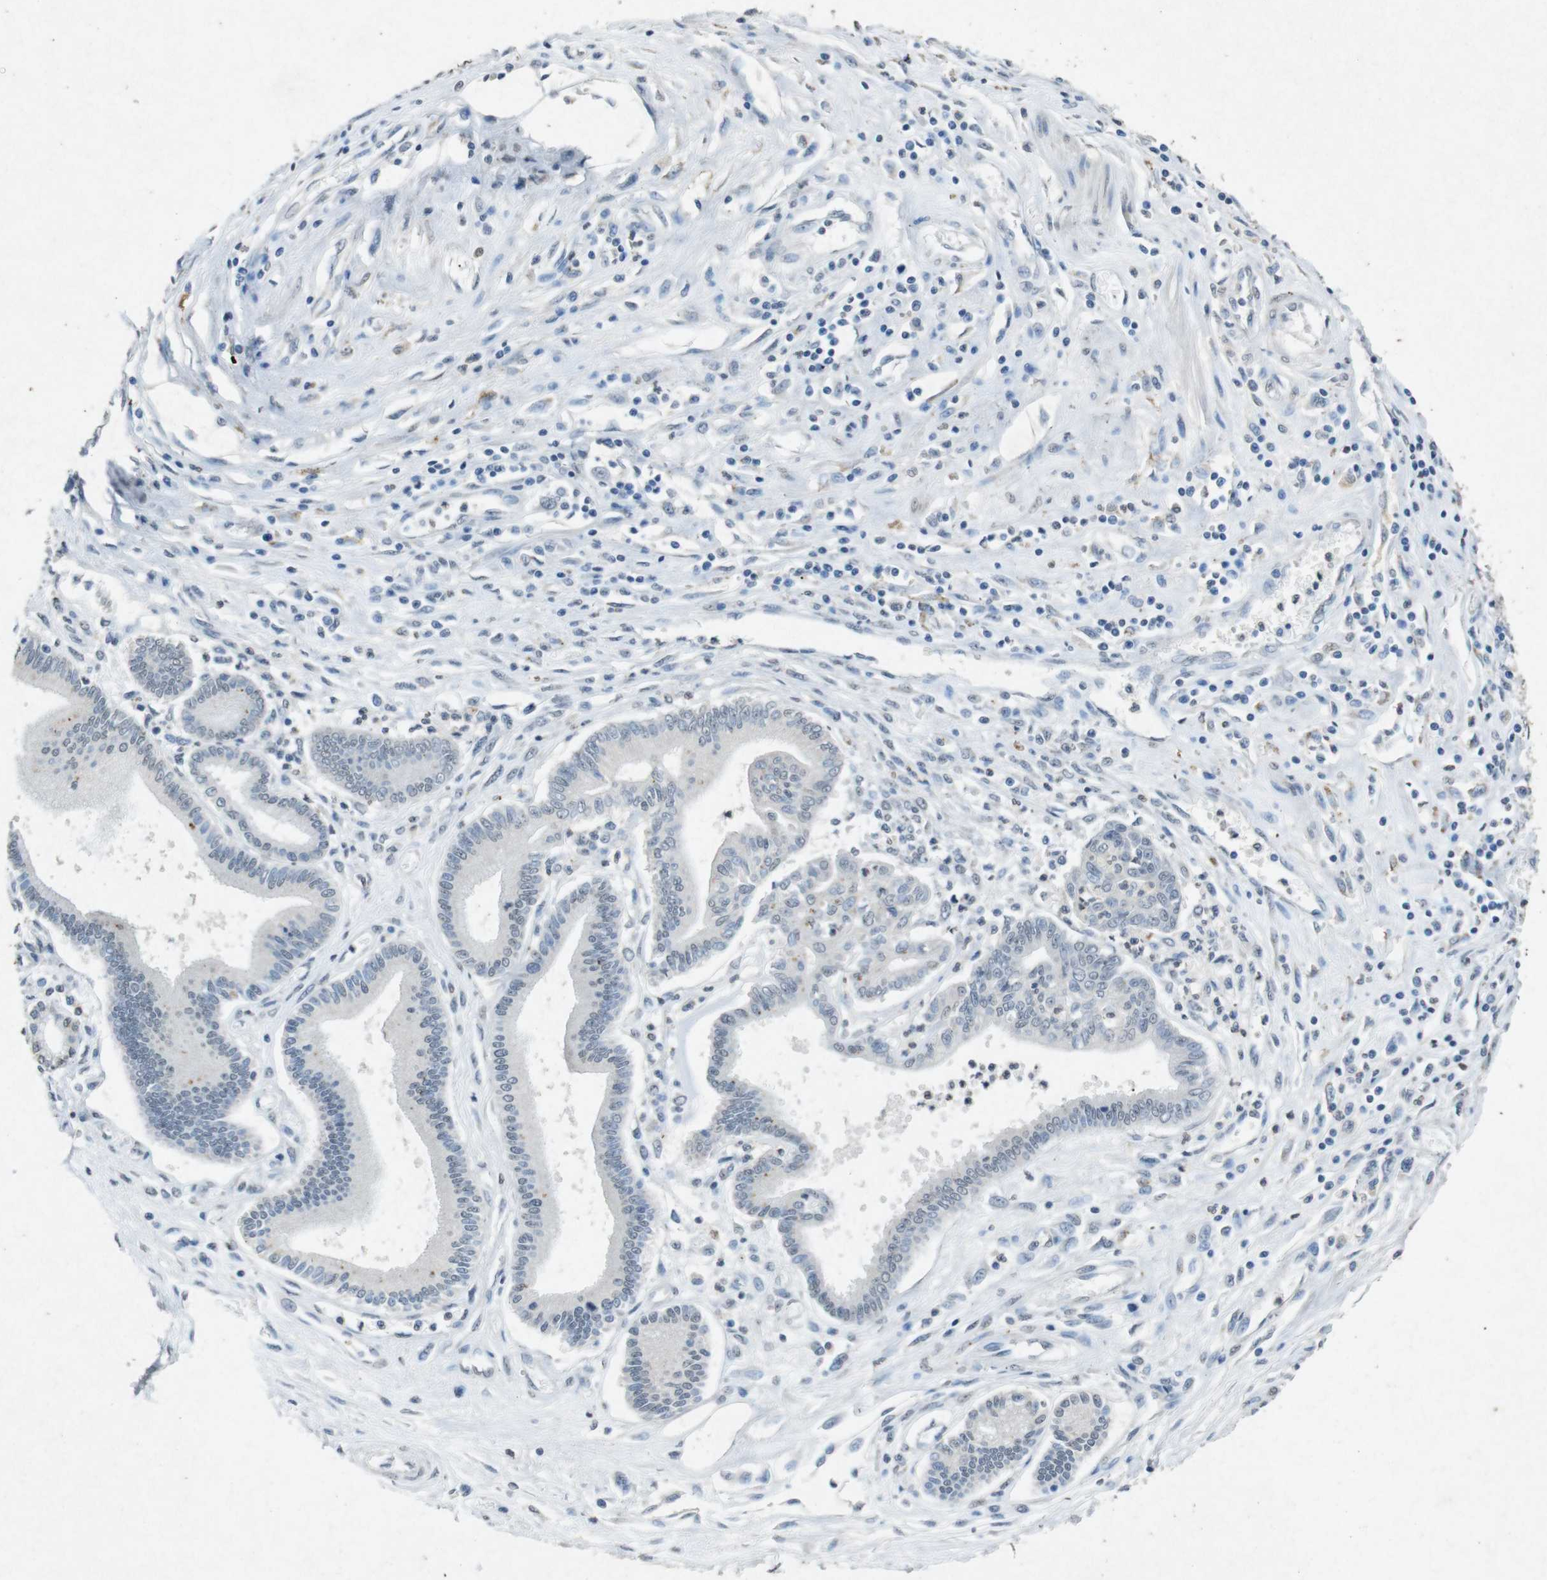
{"staining": {"intensity": "negative", "quantity": "none", "location": "none"}, "tissue": "pancreatic cancer", "cell_type": "Tumor cells", "image_type": "cancer", "snomed": [{"axis": "morphology", "description": "Adenocarcinoma, NOS"}, {"axis": "topography", "description": "Pancreas"}], "caption": "A high-resolution histopathology image shows IHC staining of pancreatic cancer, which exhibits no significant positivity in tumor cells.", "gene": "STBD1", "patient": {"sex": "male", "age": 56}}